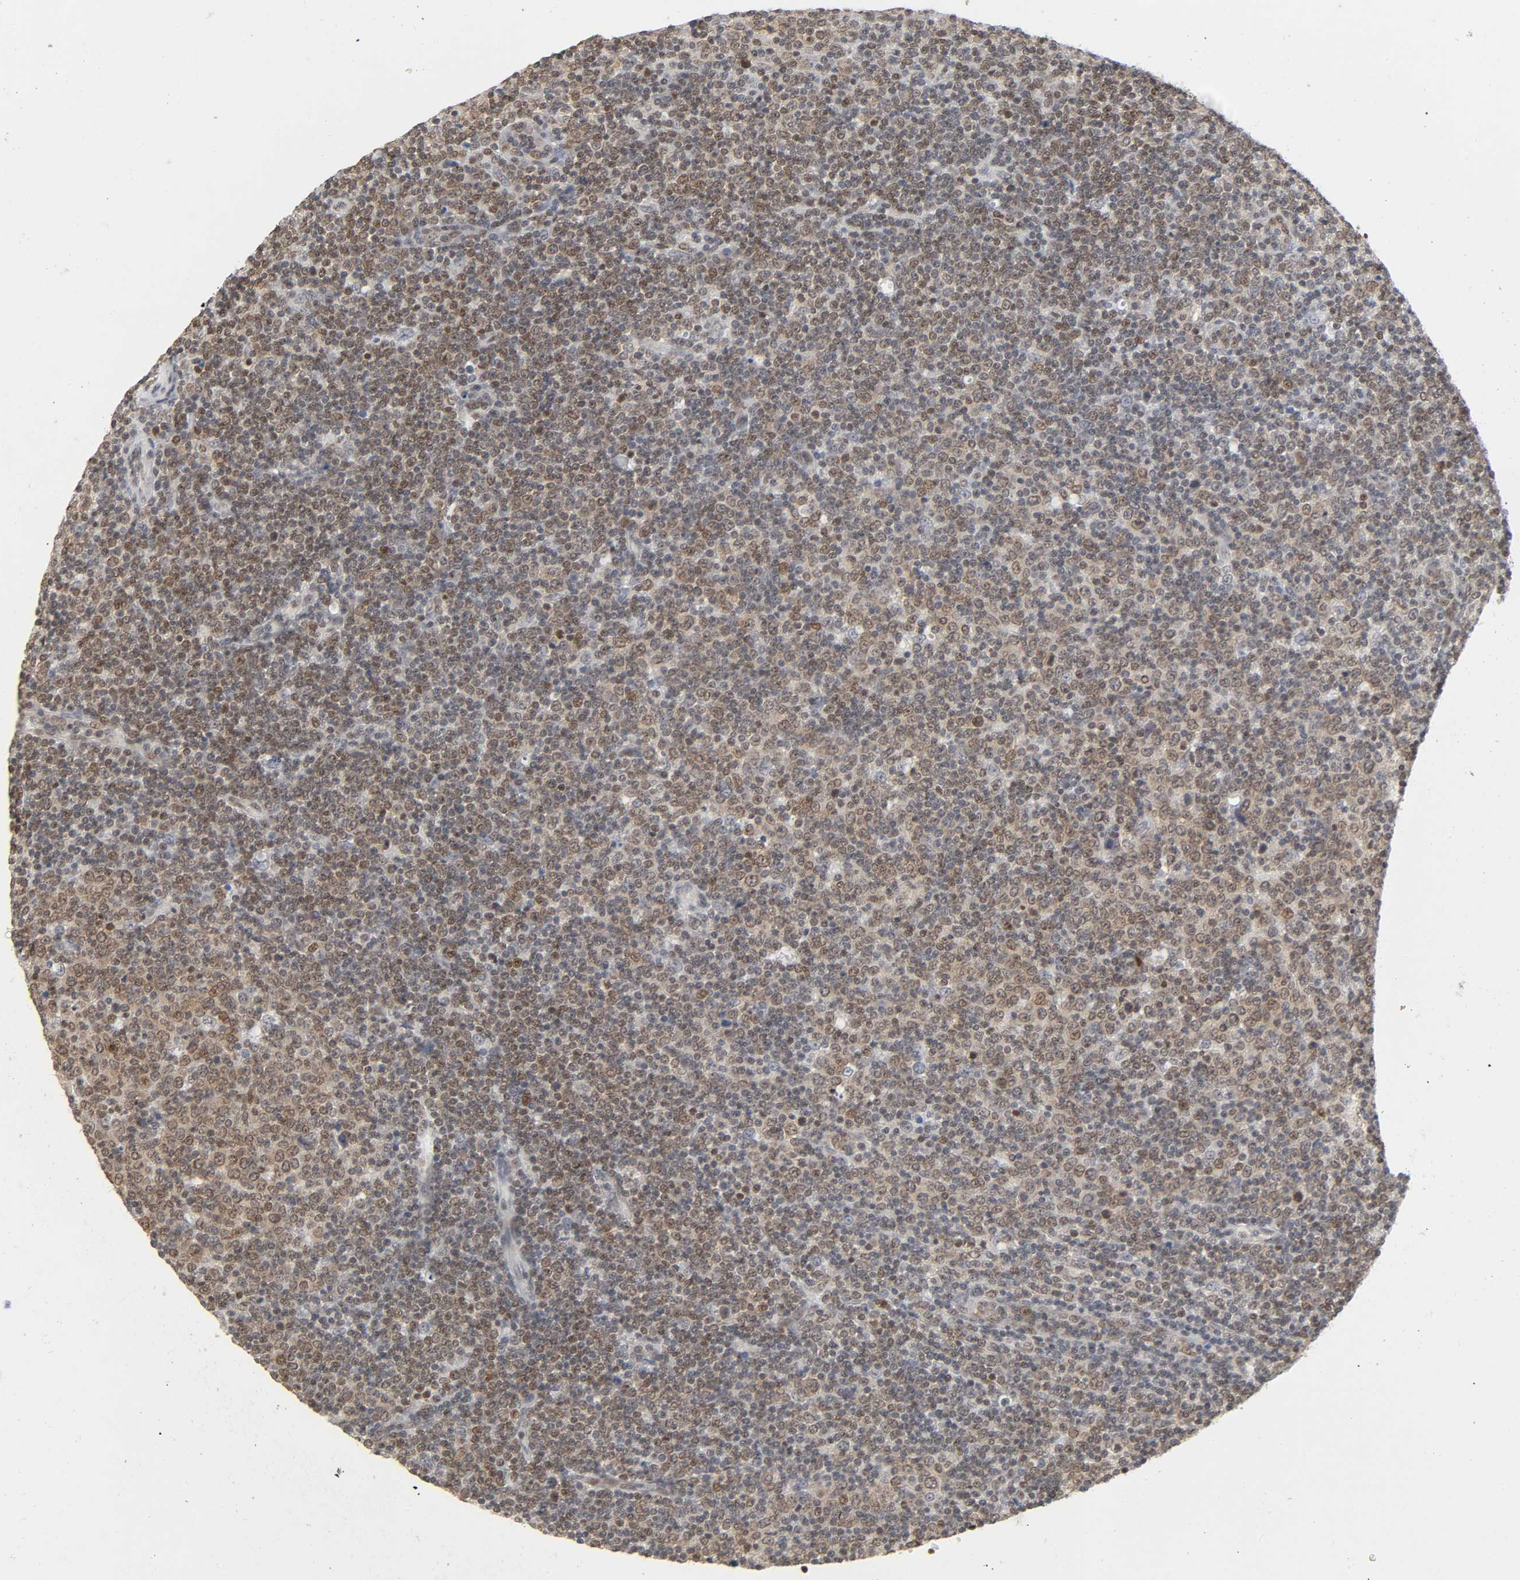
{"staining": {"intensity": "moderate", "quantity": ">75%", "location": "nuclear"}, "tissue": "lymphoma", "cell_type": "Tumor cells", "image_type": "cancer", "snomed": [{"axis": "morphology", "description": "Malignant lymphoma, non-Hodgkin's type, Low grade"}, {"axis": "topography", "description": "Lymph node"}], "caption": "A histopathology image of lymphoma stained for a protein demonstrates moderate nuclear brown staining in tumor cells.", "gene": "SUMO1", "patient": {"sex": "male", "age": 70}}